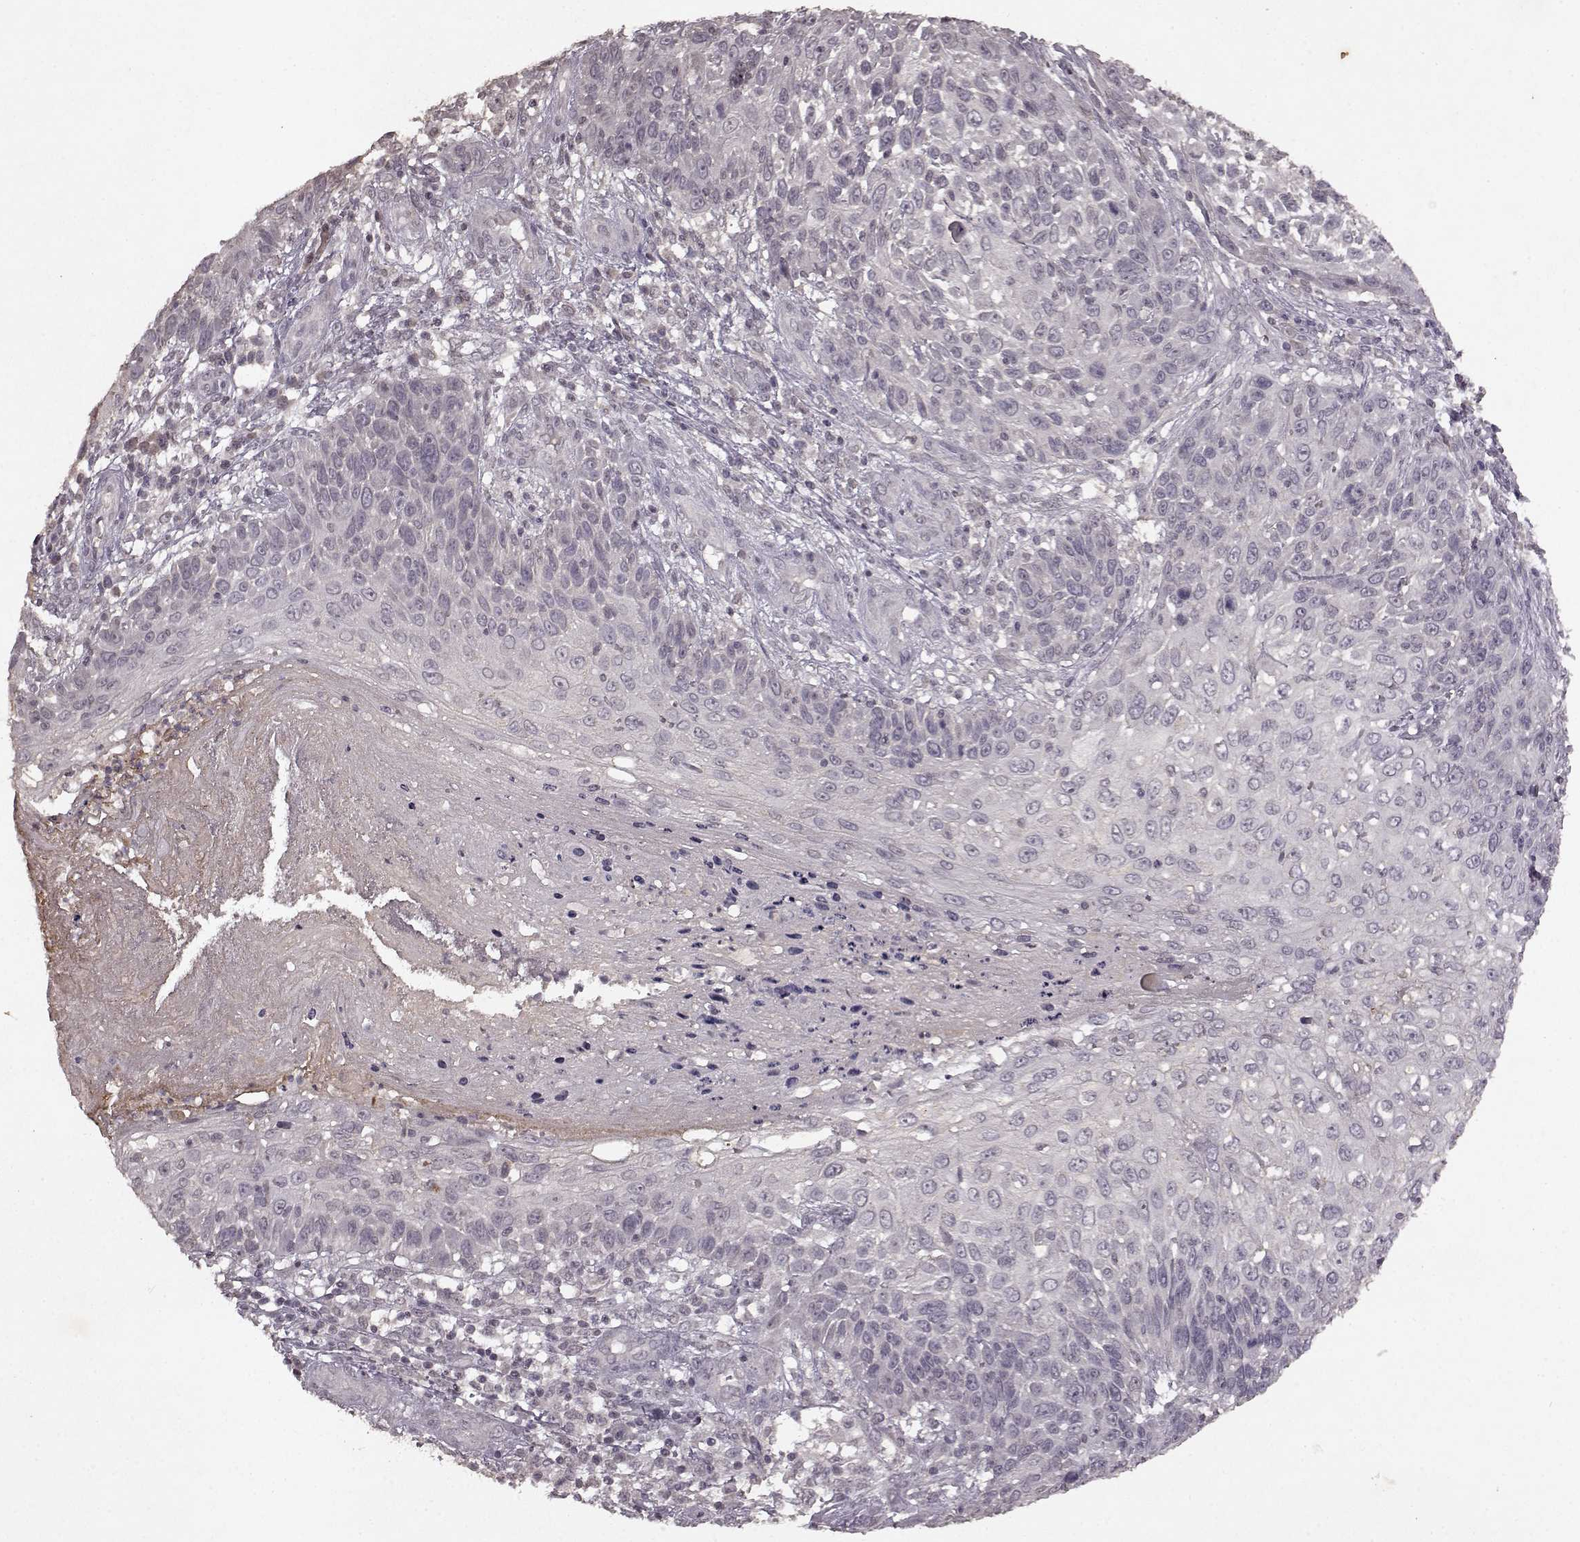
{"staining": {"intensity": "negative", "quantity": "none", "location": "none"}, "tissue": "skin cancer", "cell_type": "Tumor cells", "image_type": "cancer", "snomed": [{"axis": "morphology", "description": "Squamous cell carcinoma, NOS"}, {"axis": "topography", "description": "Skin"}], "caption": "Tumor cells show no significant expression in squamous cell carcinoma (skin).", "gene": "LHB", "patient": {"sex": "male", "age": 92}}